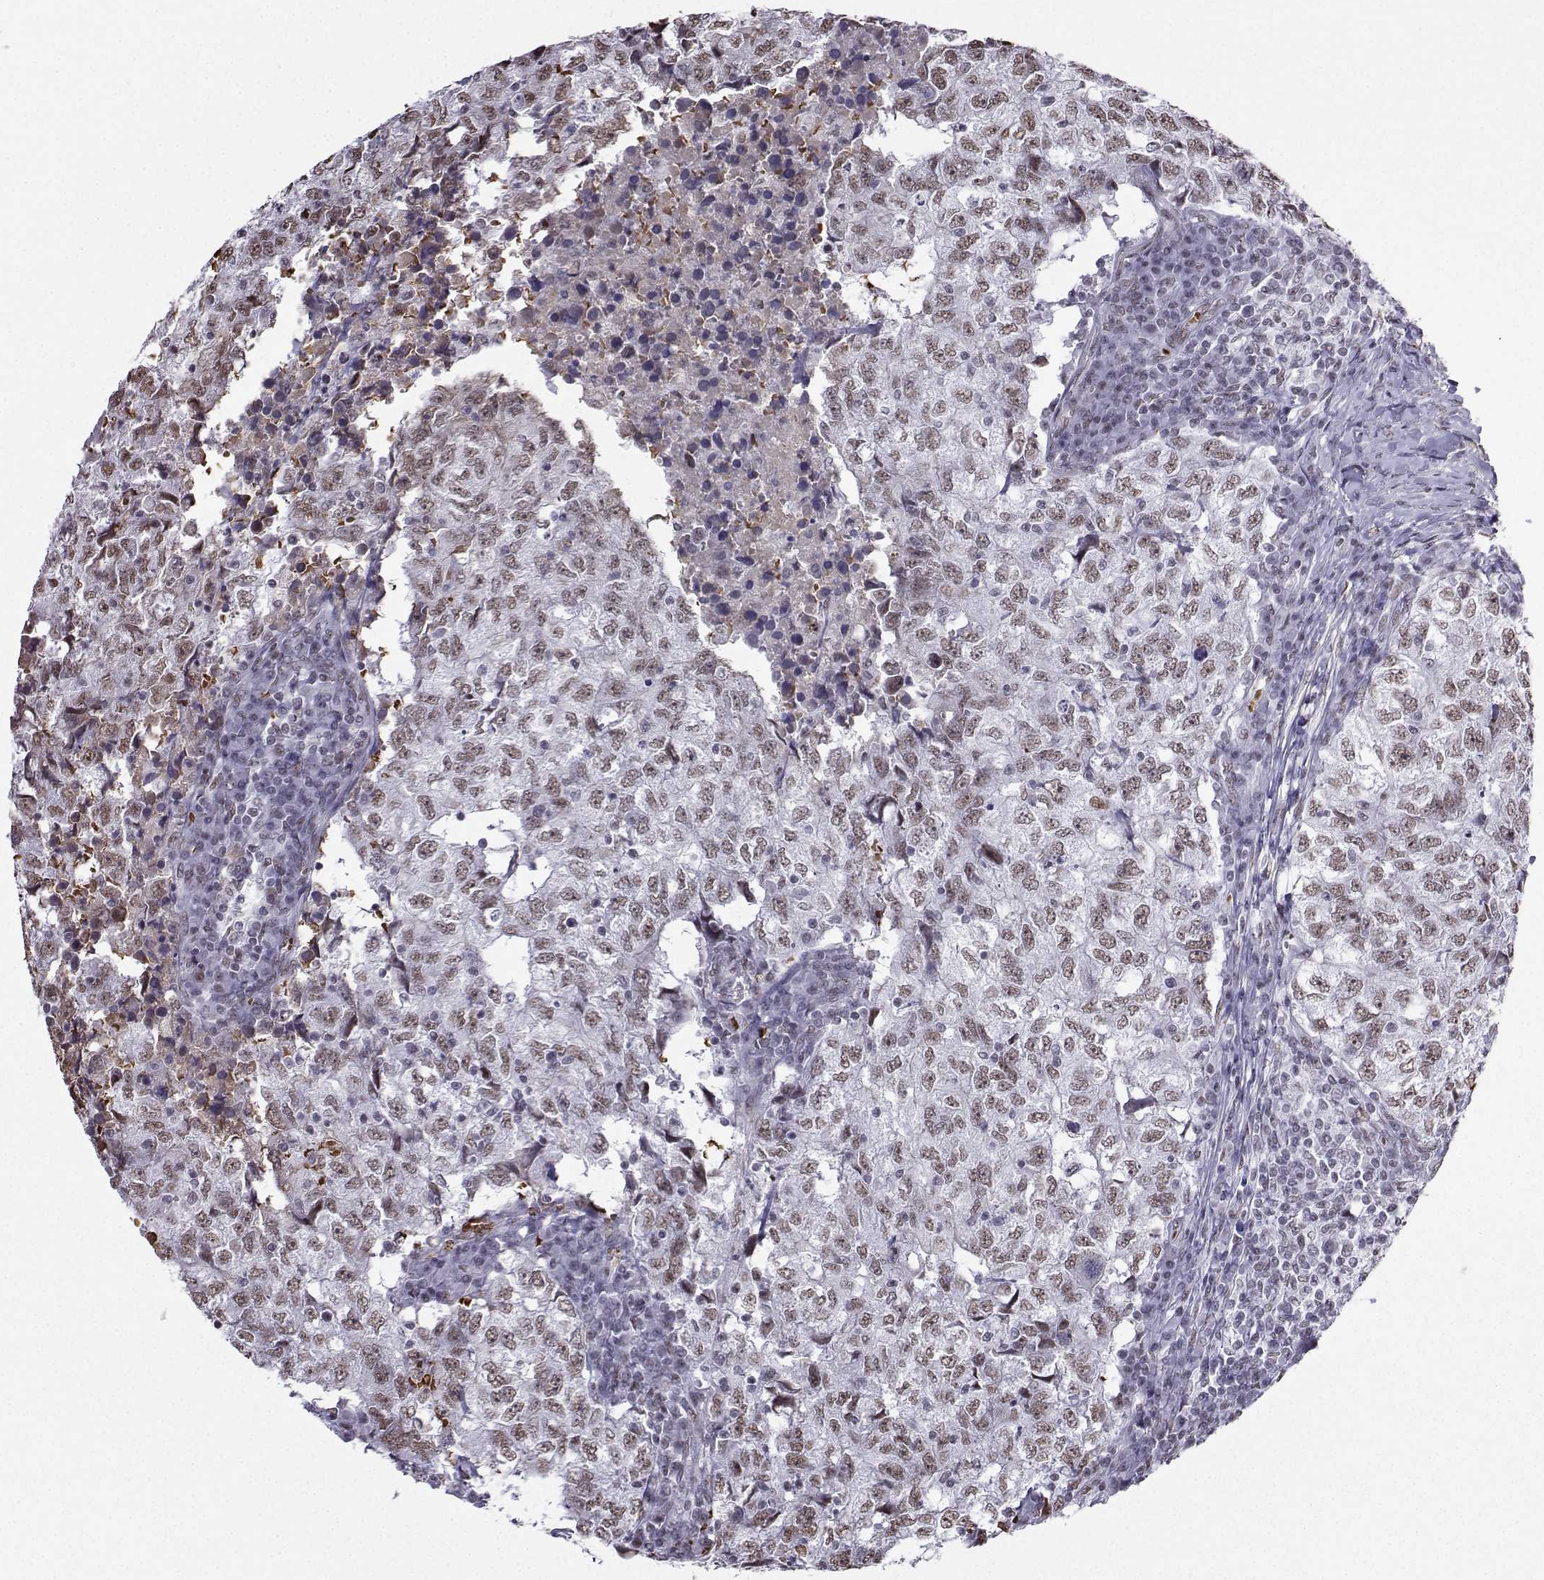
{"staining": {"intensity": "weak", "quantity": ">75%", "location": "nuclear"}, "tissue": "breast cancer", "cell_type": "Tumor cells", "image_type": "cancer", "snomed": [{"axis": "morphology", "description": "Duct carcinoma"}, {"axis": "topography", "description": "Breast"}], "caption": "Immunohistochemical staining of human breast cancer (invasive ductal carcinoma) demonstrates weak nuclear protein staining in about >75% of tumor cells.", "gene": "CCNK", "patient": {"sex": "female", "age": 30}}